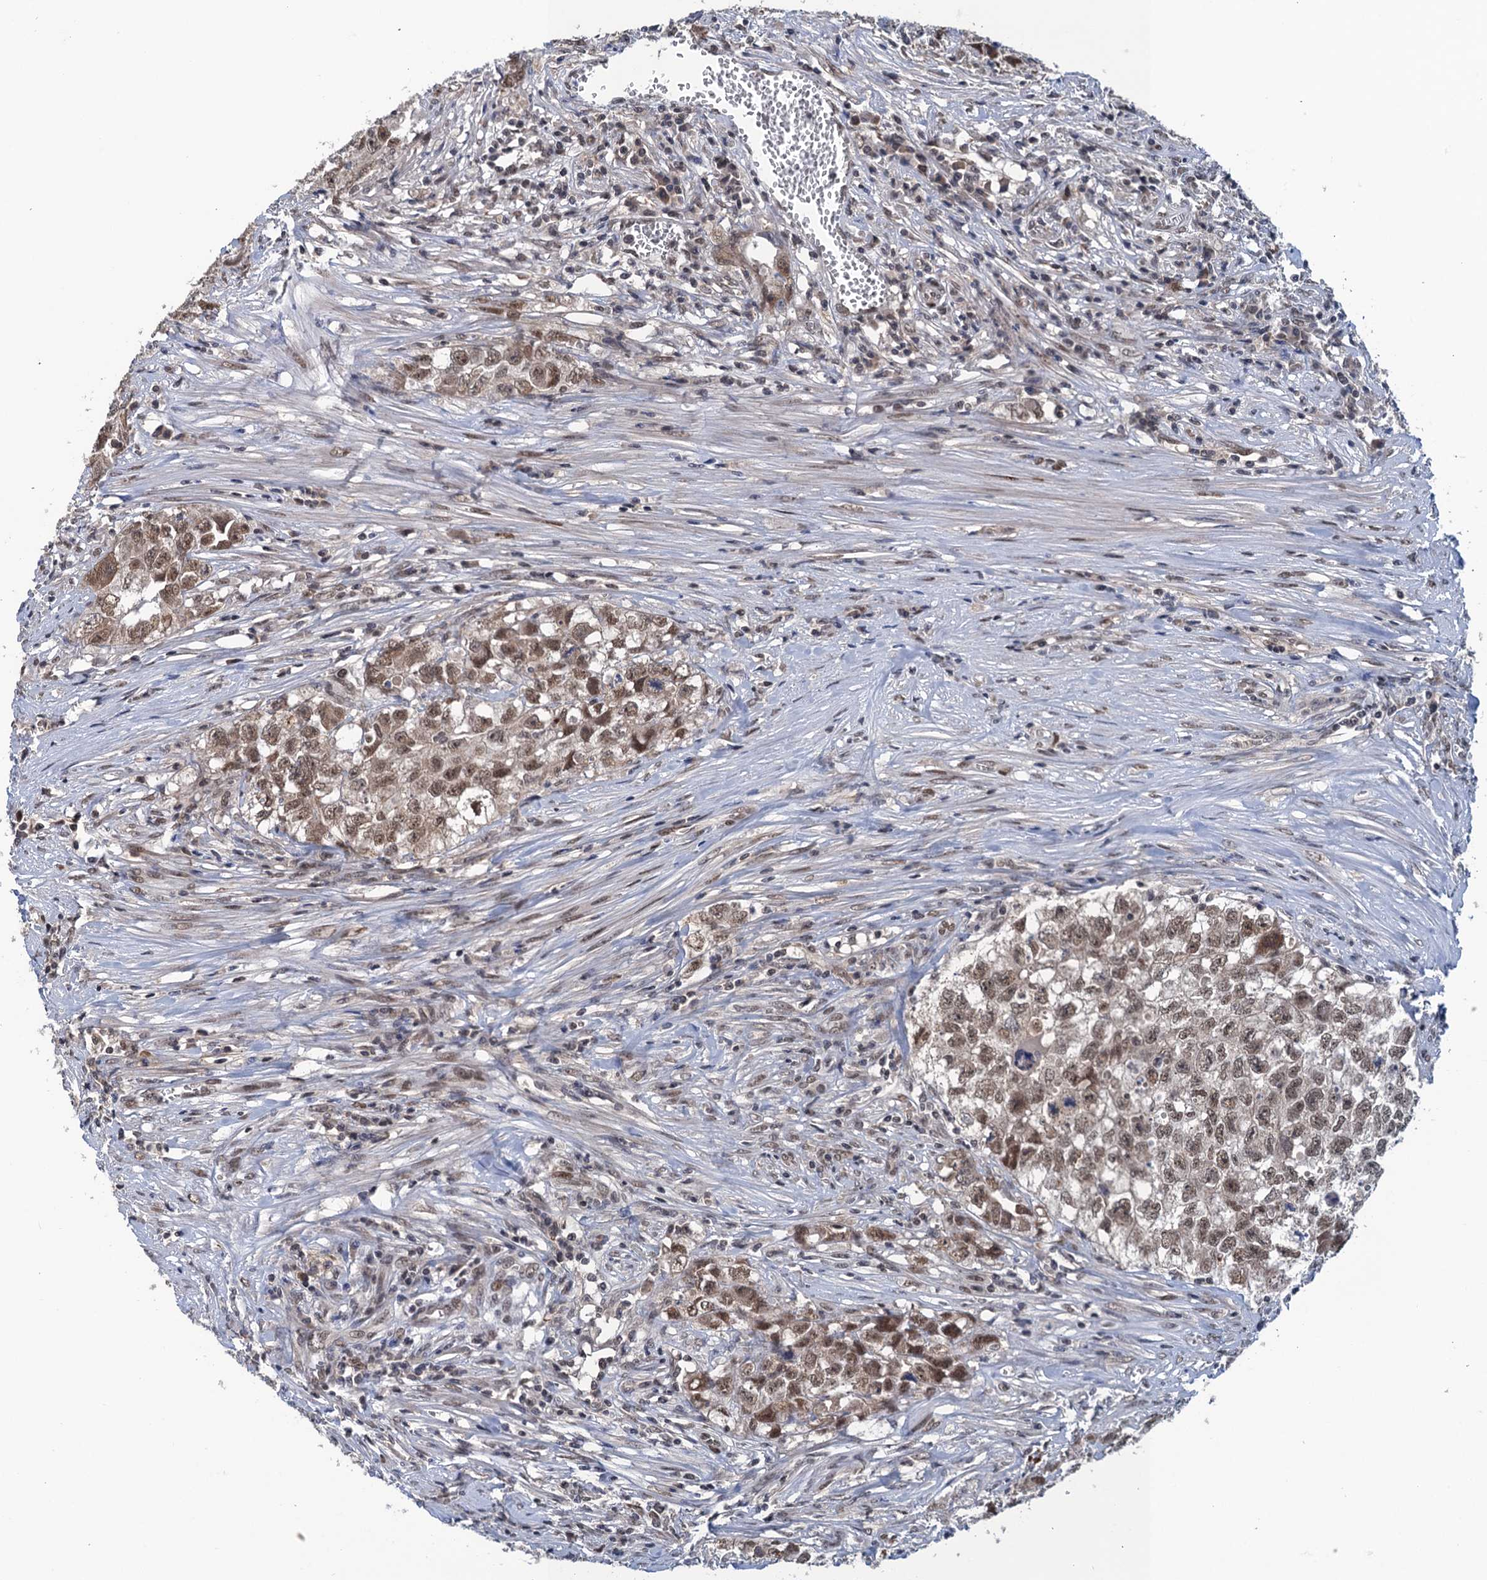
{"staining": {"intensity": "moderate", "quantity": ">75%", "location": "nuclear"}, "tissue": "testis cancer", "cell_type": "Tumor cells", "image_type": "cancer", "snomed": [{"axis": "morphology", "description": "Seminoma, NOS"}, {"axis": "morphology", "description": "Carcinoma, Embryonal, NOS"}, {"axis": "topography", "description": "Testis"}], "caption": "Immunohistochemistry (DAB (3,3'-diaminobenzidine)) staining of testis cancer (embryonal carcinoma) reveals moderate nuclear protein expression in about >75% of tumor cells.", "gene": "SAE1", "patient": {"sex": "male", "age": 43}}